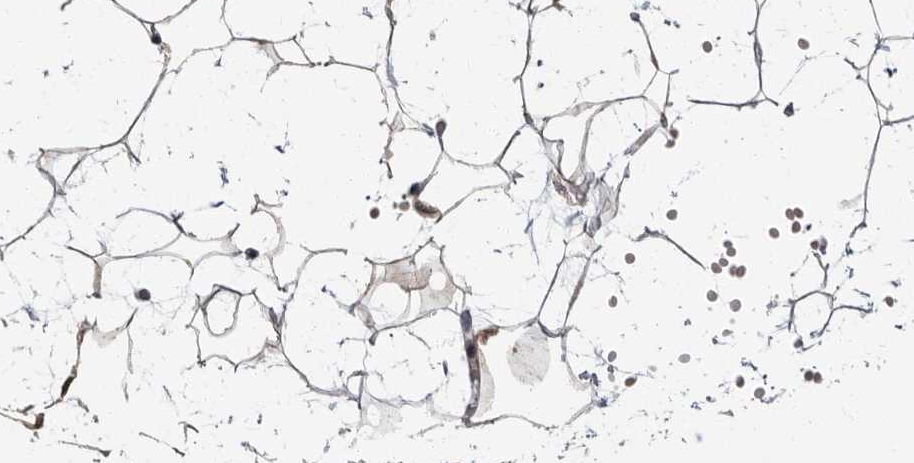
{"staining": {"intensity": "moderate", "quantity": ">75%", "location": "cytoplasmic/membranous"}, "tissue": "adipose tissue", "cell_type": "Adipocytes", "image_type": "normal", "snomed": [{"axis": "morphology", "description": "Normal tissue, NOS"}, {"axis": "topography", "description": "Breast"}], "caption": "Immunohistochemical staining of unremarkable human adipose tissue shows >75% levels of moderate cytoplasmic/membranous protein staining in about >75% of adipocytes. (Stains: DAB (3,3'-diaminobenzidine) in brown, nuclei in blue, Microscopy: brightfield microscopy at high magnification).", "gene": "PDE7A", "patient": {"sex": "female", "age": 23}}